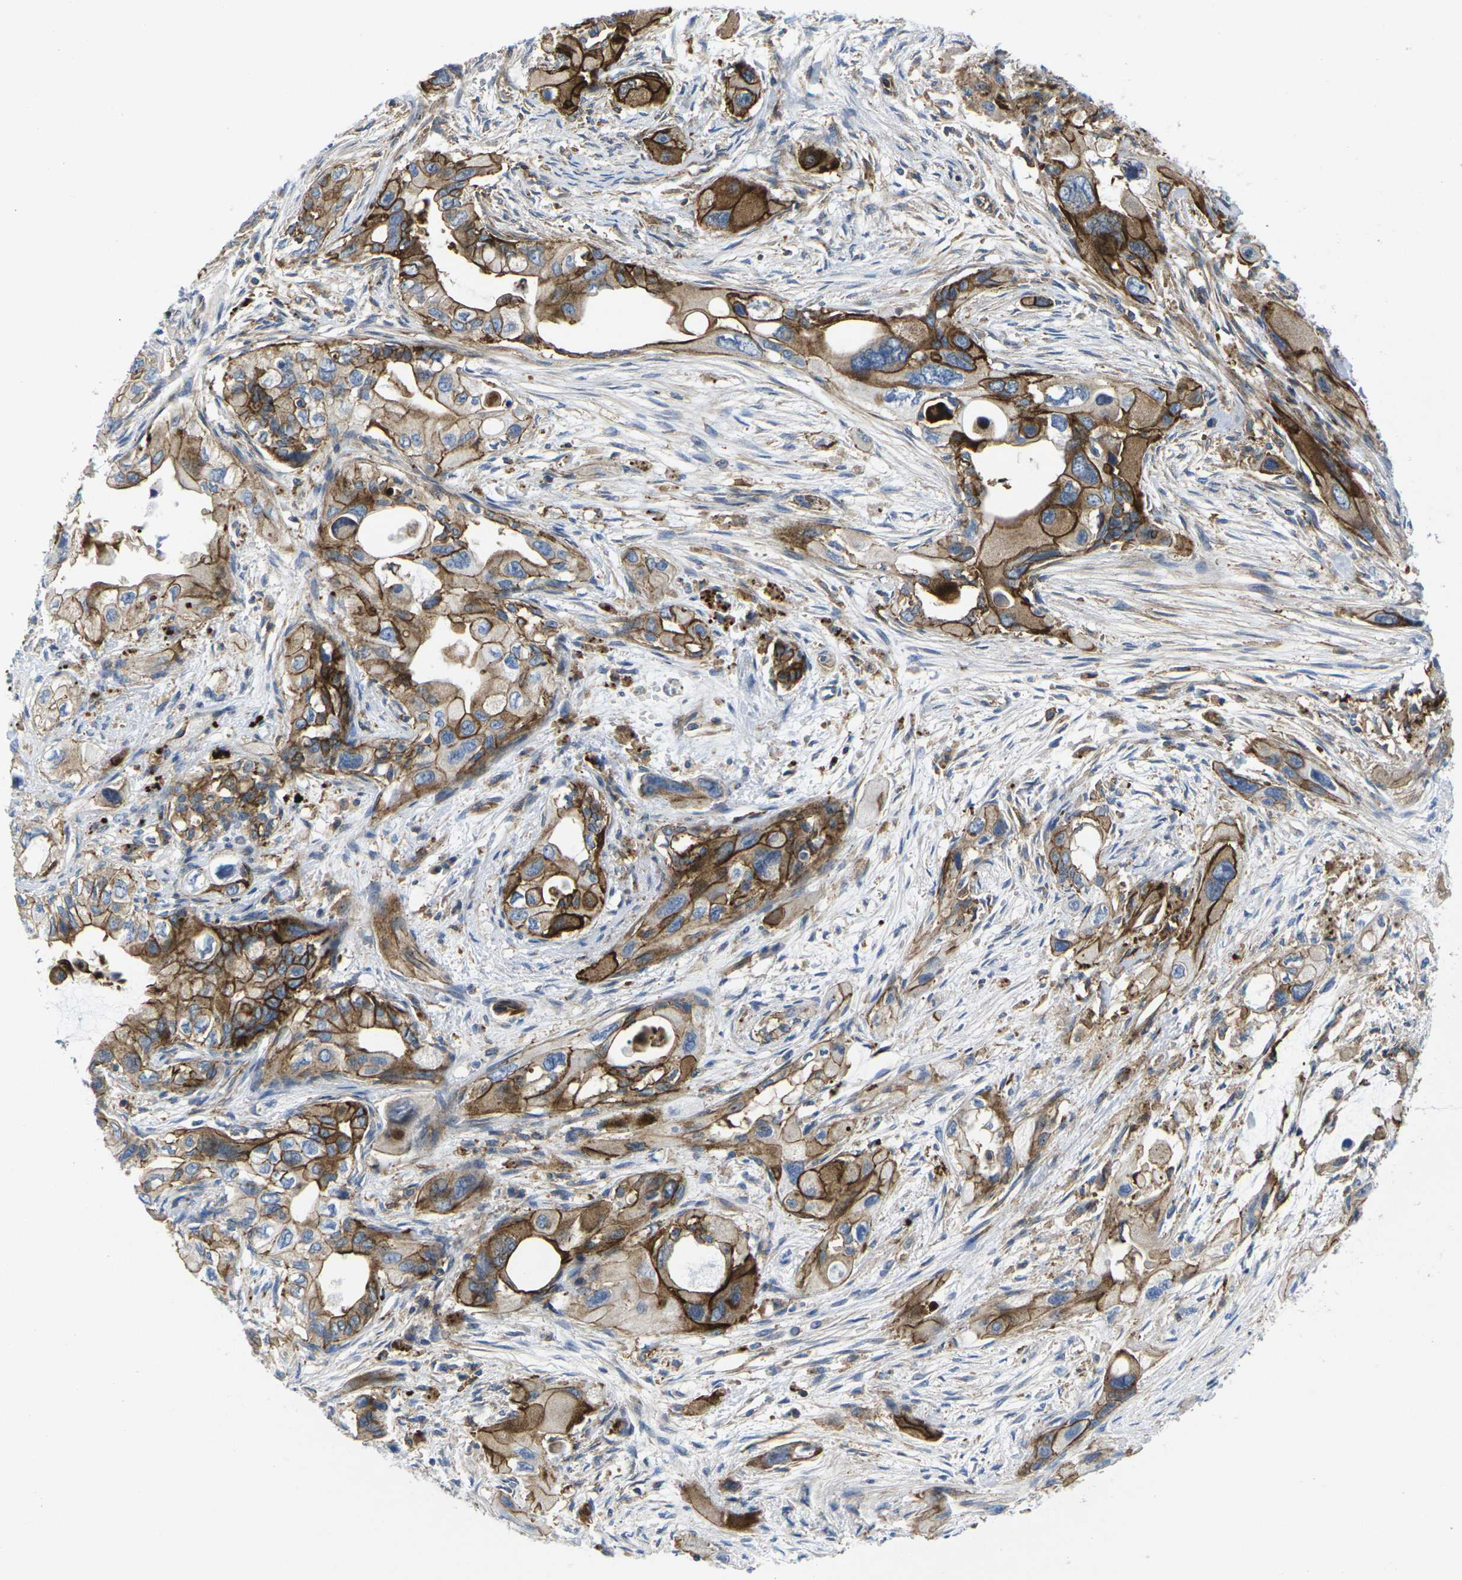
{"staining": {"intensity": "strong", "quantity": ">75%", "location": "cytoplasmic/membranous"}, "tissue": "pancreatic cancer", "cell_type": "Tumor cells", "image_type": "cancer", "snomed": [{"axis": "morphology", "description": "Adenocarcinoma, NOS"}, {"axis": "topography", "description": "Pancreas"}], "caption": "Pancreatic adenocarcinoma was stained to show a protein in brown. There is high levels of strong cytoplasmic/membranous expression in approximately >75% of tumor cells.", "gene": "IQGAP1", "patient": {"sex": "male", "age": 73}}